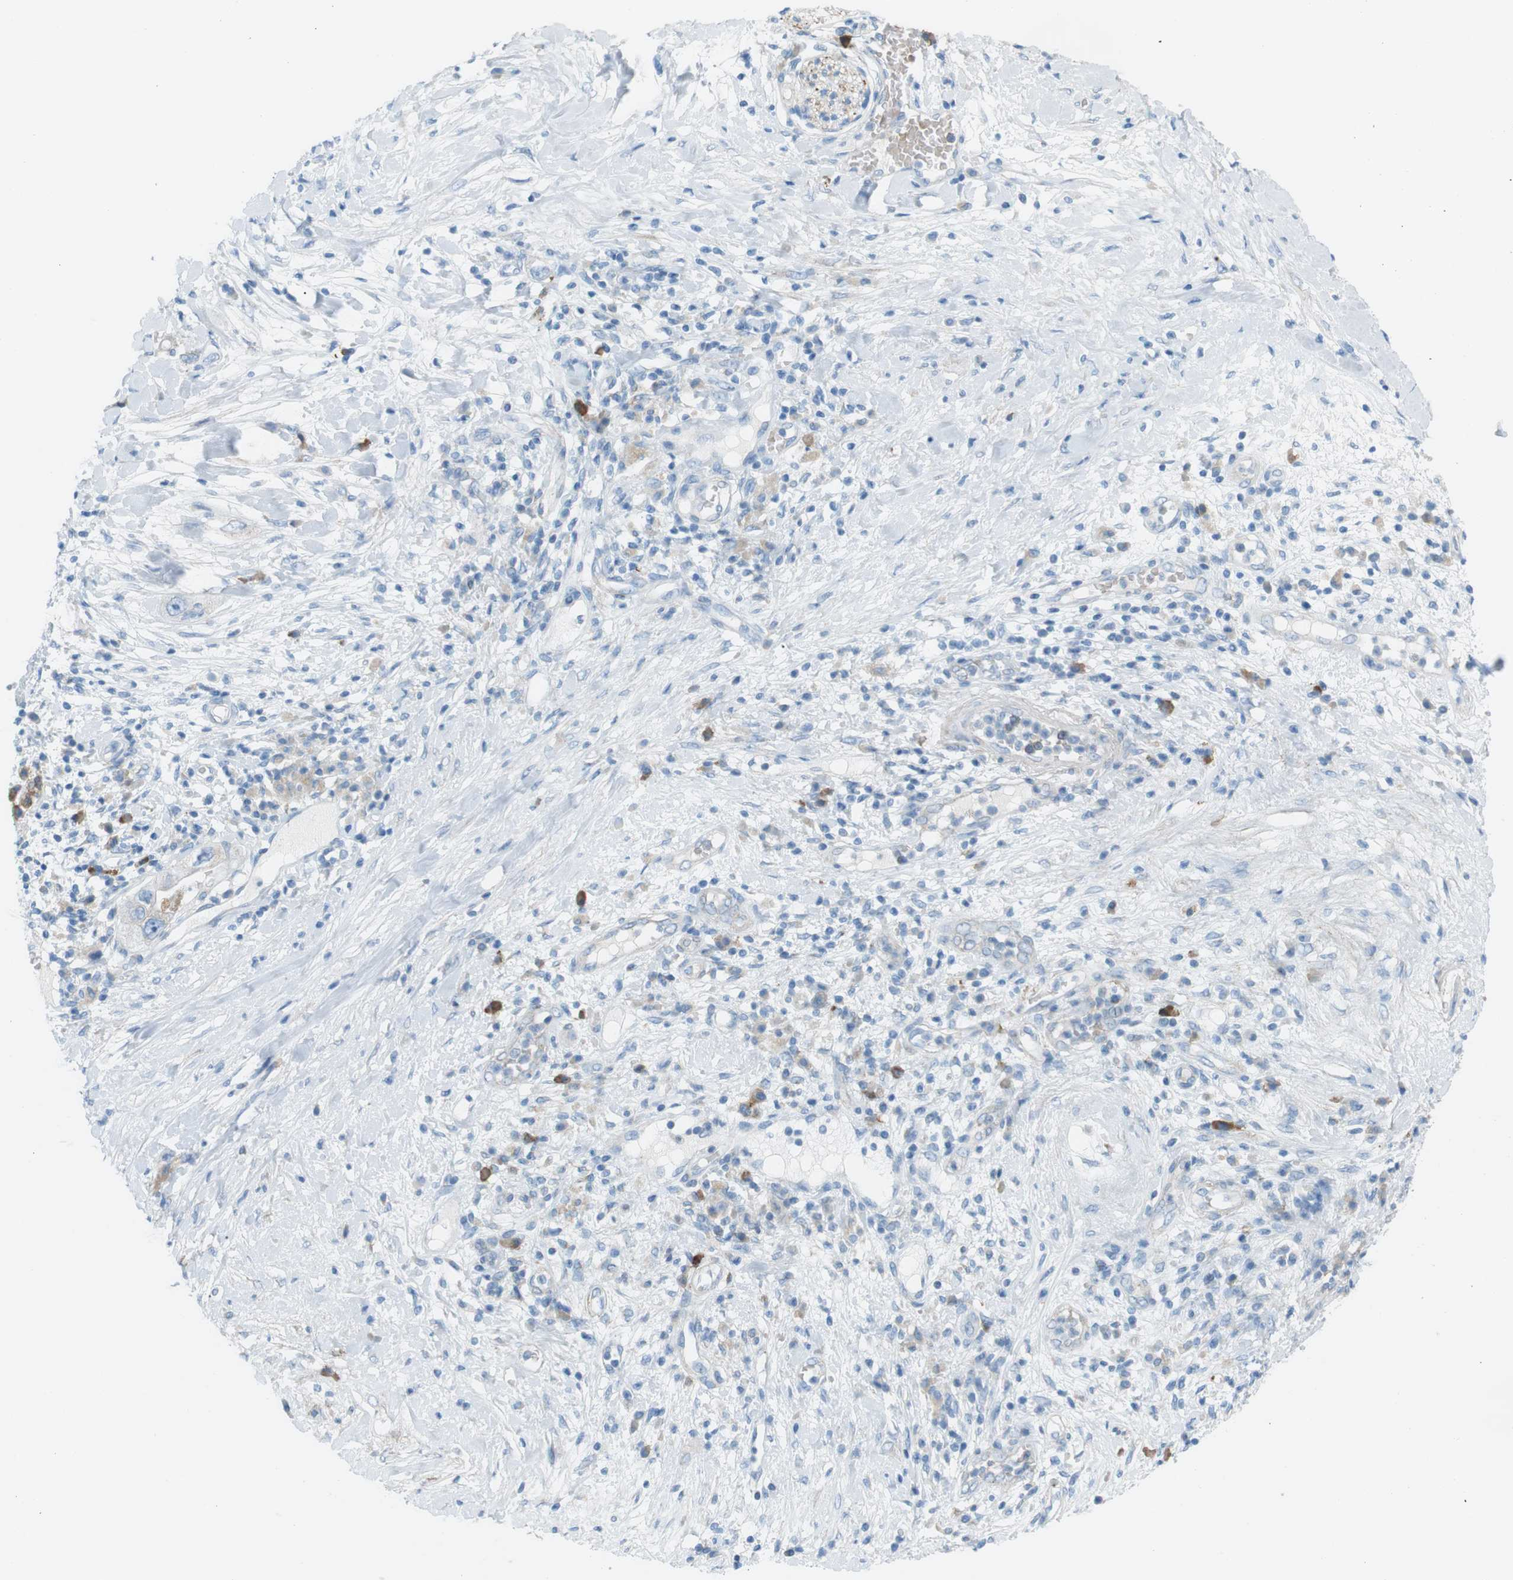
{"staining": {"intensity": "negative", "quantity": "none", "location": "none"}, "tissue": "pancreatic cancer", "cell_type": "Tumor cells", "image_type": "cancer", "snomed": [{"axis": "morphology", "description": "Adenocarcinoma, NOS"}, {"axis": "topography", "description": "Pancreas"}], "caption": "This is a image of immunohistochemistry staining of adenocarcinoma (pancreatic), which shows no staining in tumor cells. (DAB (3,3'-diaminobenzidine) immunohistochemistry (IHC) visualized using brightfield microscopy, high magnification).", "gene": "VAMP1", "patient": {"sex": "female", "age": 56}}